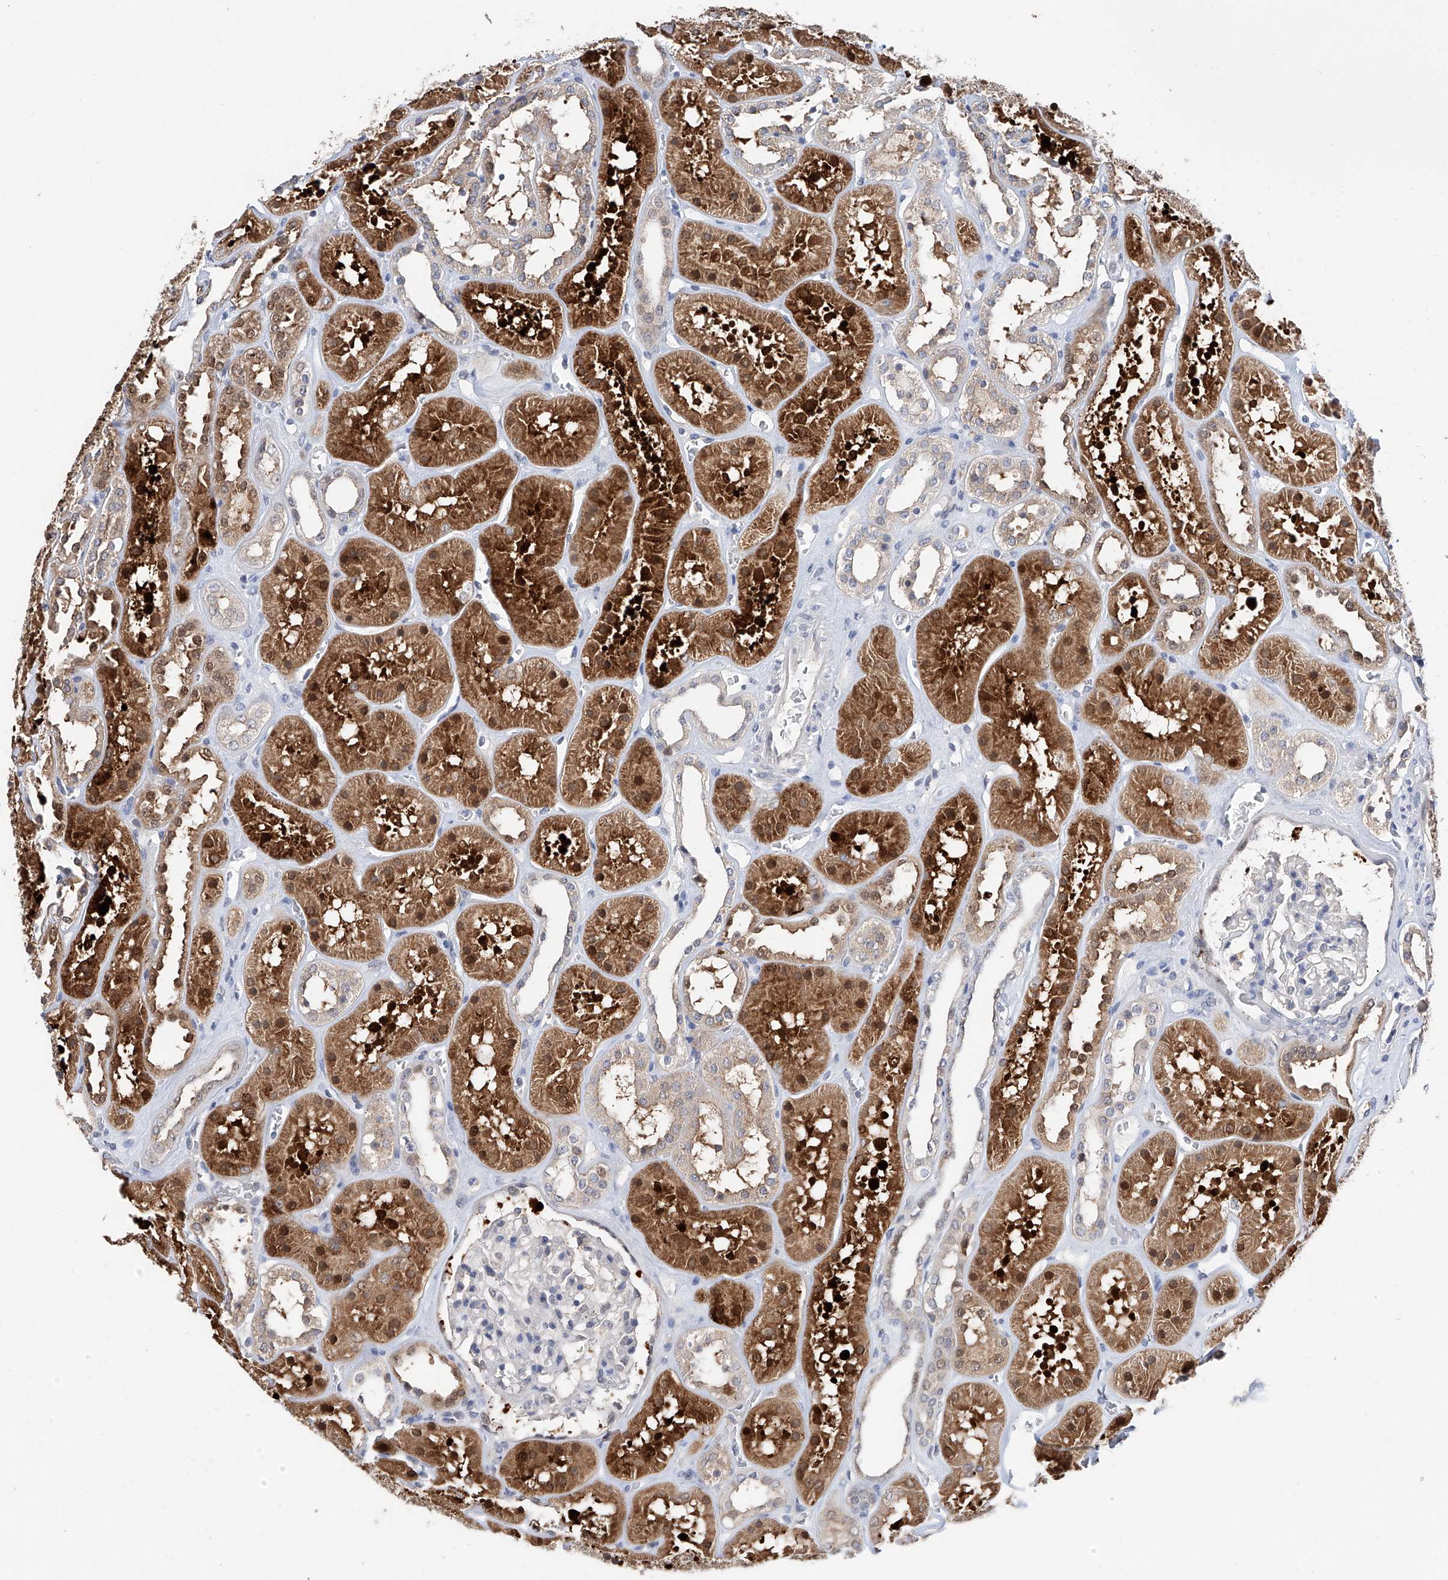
{"staining": {"intensity": "negative", "quantity": "none", "location": "none"}, "tissue": "kidney", "cell_type": "Cells in glomeruli", "image_type": "normal", "snomed": [{"axis": "morphology", "description": "Normal tissue, NOS"}, {"axis": "topography", "description": "Kidney"}], "caption": "This micrograph is of benign kidney stained with immunohistochemistry (IHC) to label a protein in brown with the nuclei are counter-stained blue. There is no expression in cells in glomeruli.", "gene": "FUCA2", "patient": {"sex": "female", "age": 41}}